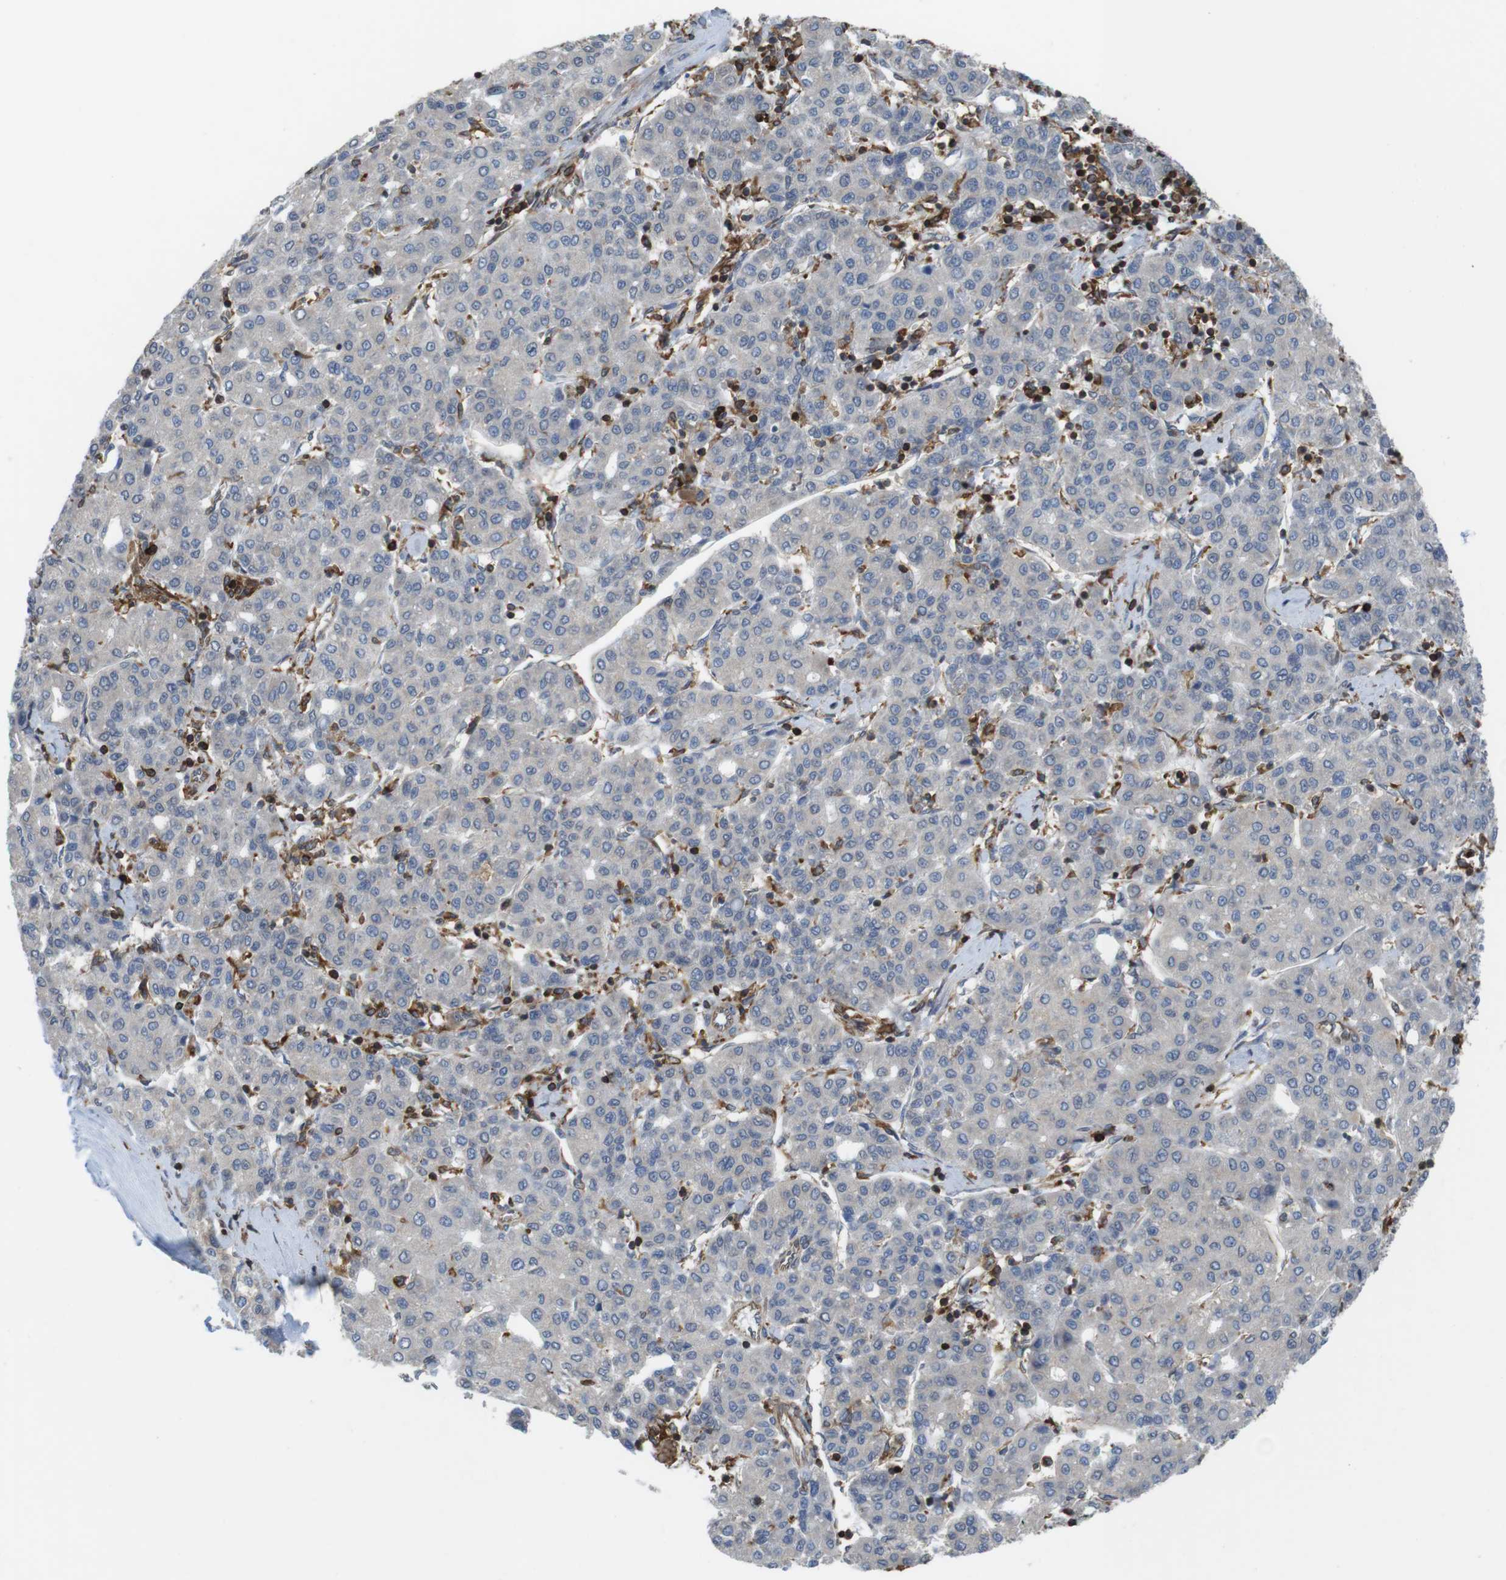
{"staining": {"intensity": "negative", "quantity": "none", "location": "none"}, "tissue": "liver cancer", "cell_type": "Tumor cells", "image_type": "cancer", "snomed": [{"axis": "morphology", "description": "Carcinoma, Hepatocellular, NOS"}, {"axis": "topography", "description": "Liver"}], "caption": "Tumor cells are negative for brown protein staining in liver cancer.", "gene": "ARL6IP5", "patient": {"sex": "male", "age": 65}}